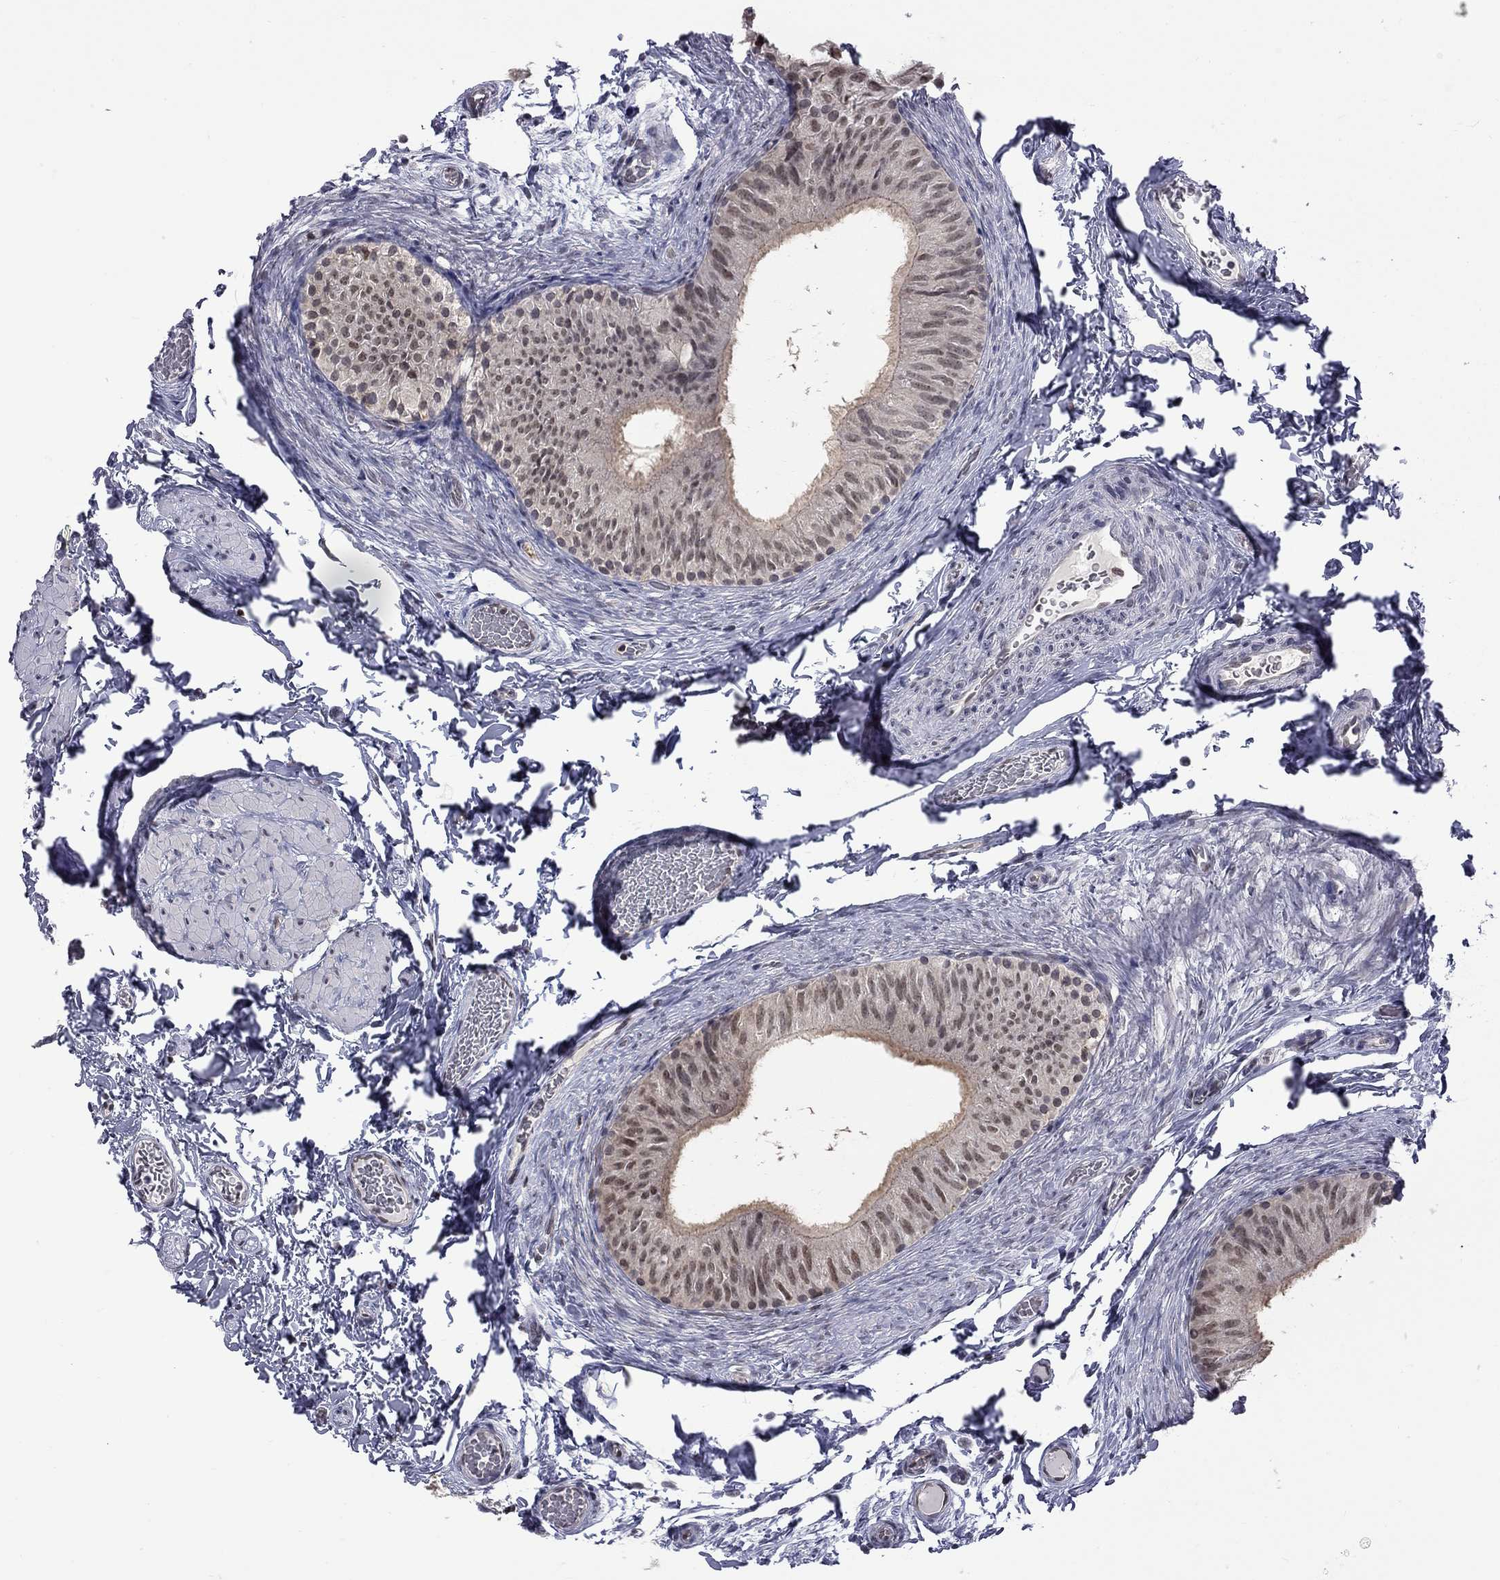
{"staining": {"intensity": "weak", "quantity": "<25%", "location": "nuclear"}, "tissue": "epididymis", "cell_type": "Glandular cells", "image_type": "normal", "snomed": [{"axis": "morphology", "description": "Normal tissue, NOS"}, {"axis": "topography", "description": "Epididymis"}, {"axis": "topography", "description": "Vas deferens"}], "caption": "An immunohistochemistry (IHC) micrograph of unremarkable epididymis is shown. There is no staining in glandular cells of epididymis. (Immunohistochemistry (ihc), brightfield microscopy, high magnification).", "gene": "RFWD3", "patient": {"sex": "male", "age": 23}}